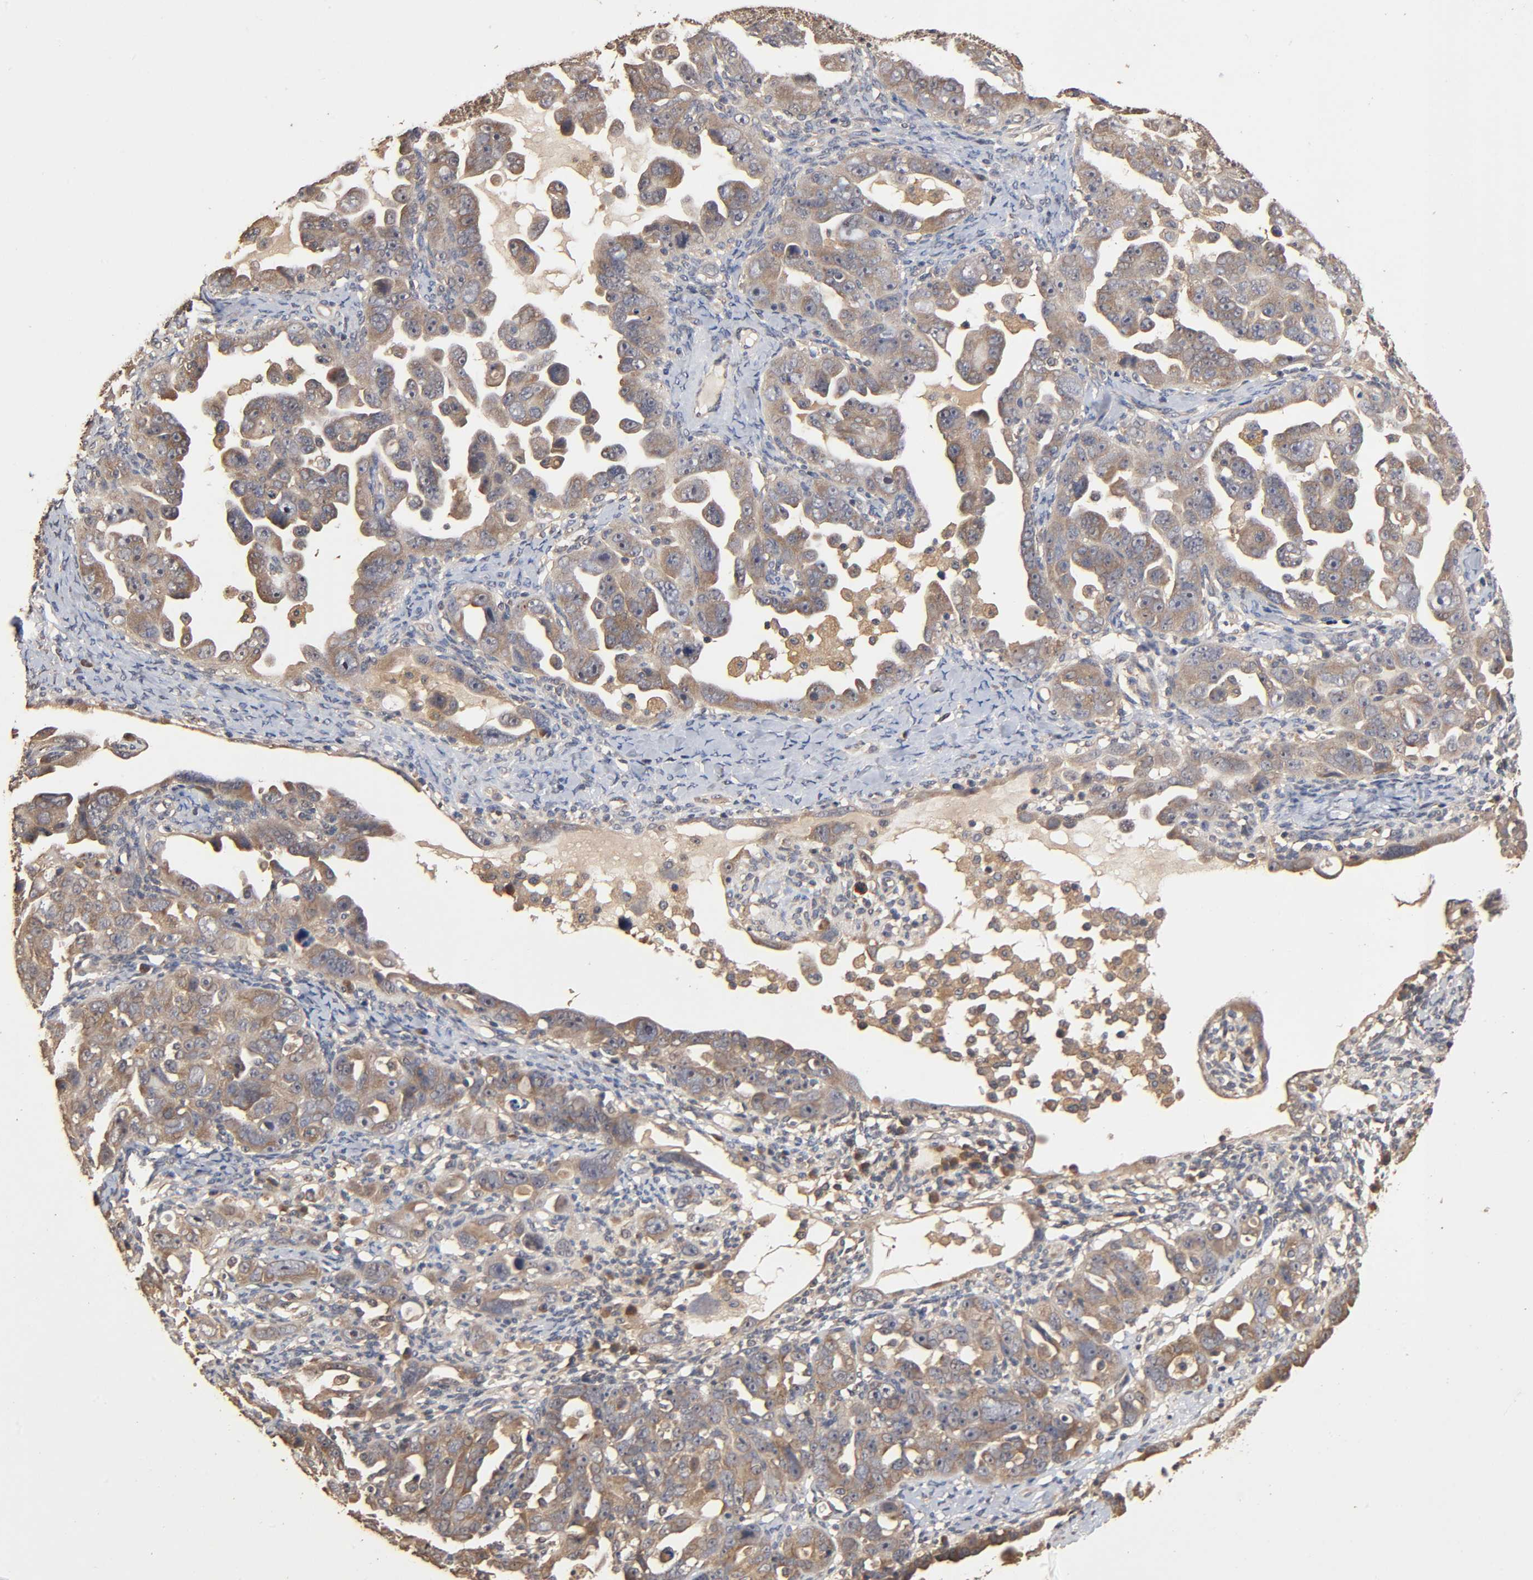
{"staining": {"intensity": "moderate", "quantity": ">75%", "location": "cytoplasmic/membranous"}, "tissue": "ovarian cancer", "cell_type": "Tumor cells", "image_type": "cancer", "snomed": [{"axis": "morphology", "description": "Cystadenocarcinoma, serous, NOS"}, {"axis": "topography", "description": "Ovary"}], "caption": "This photomicrograph shows ovarian cancer stained with immunohistochemistry to label a protein in brown. The cytoplasmic/membranous of tumor cells show moderate positivity for the protein. Nuclei are counter-stained blue.", "gene": "ARHGEF7", "patient": {"sex": "female", "age": 66}}